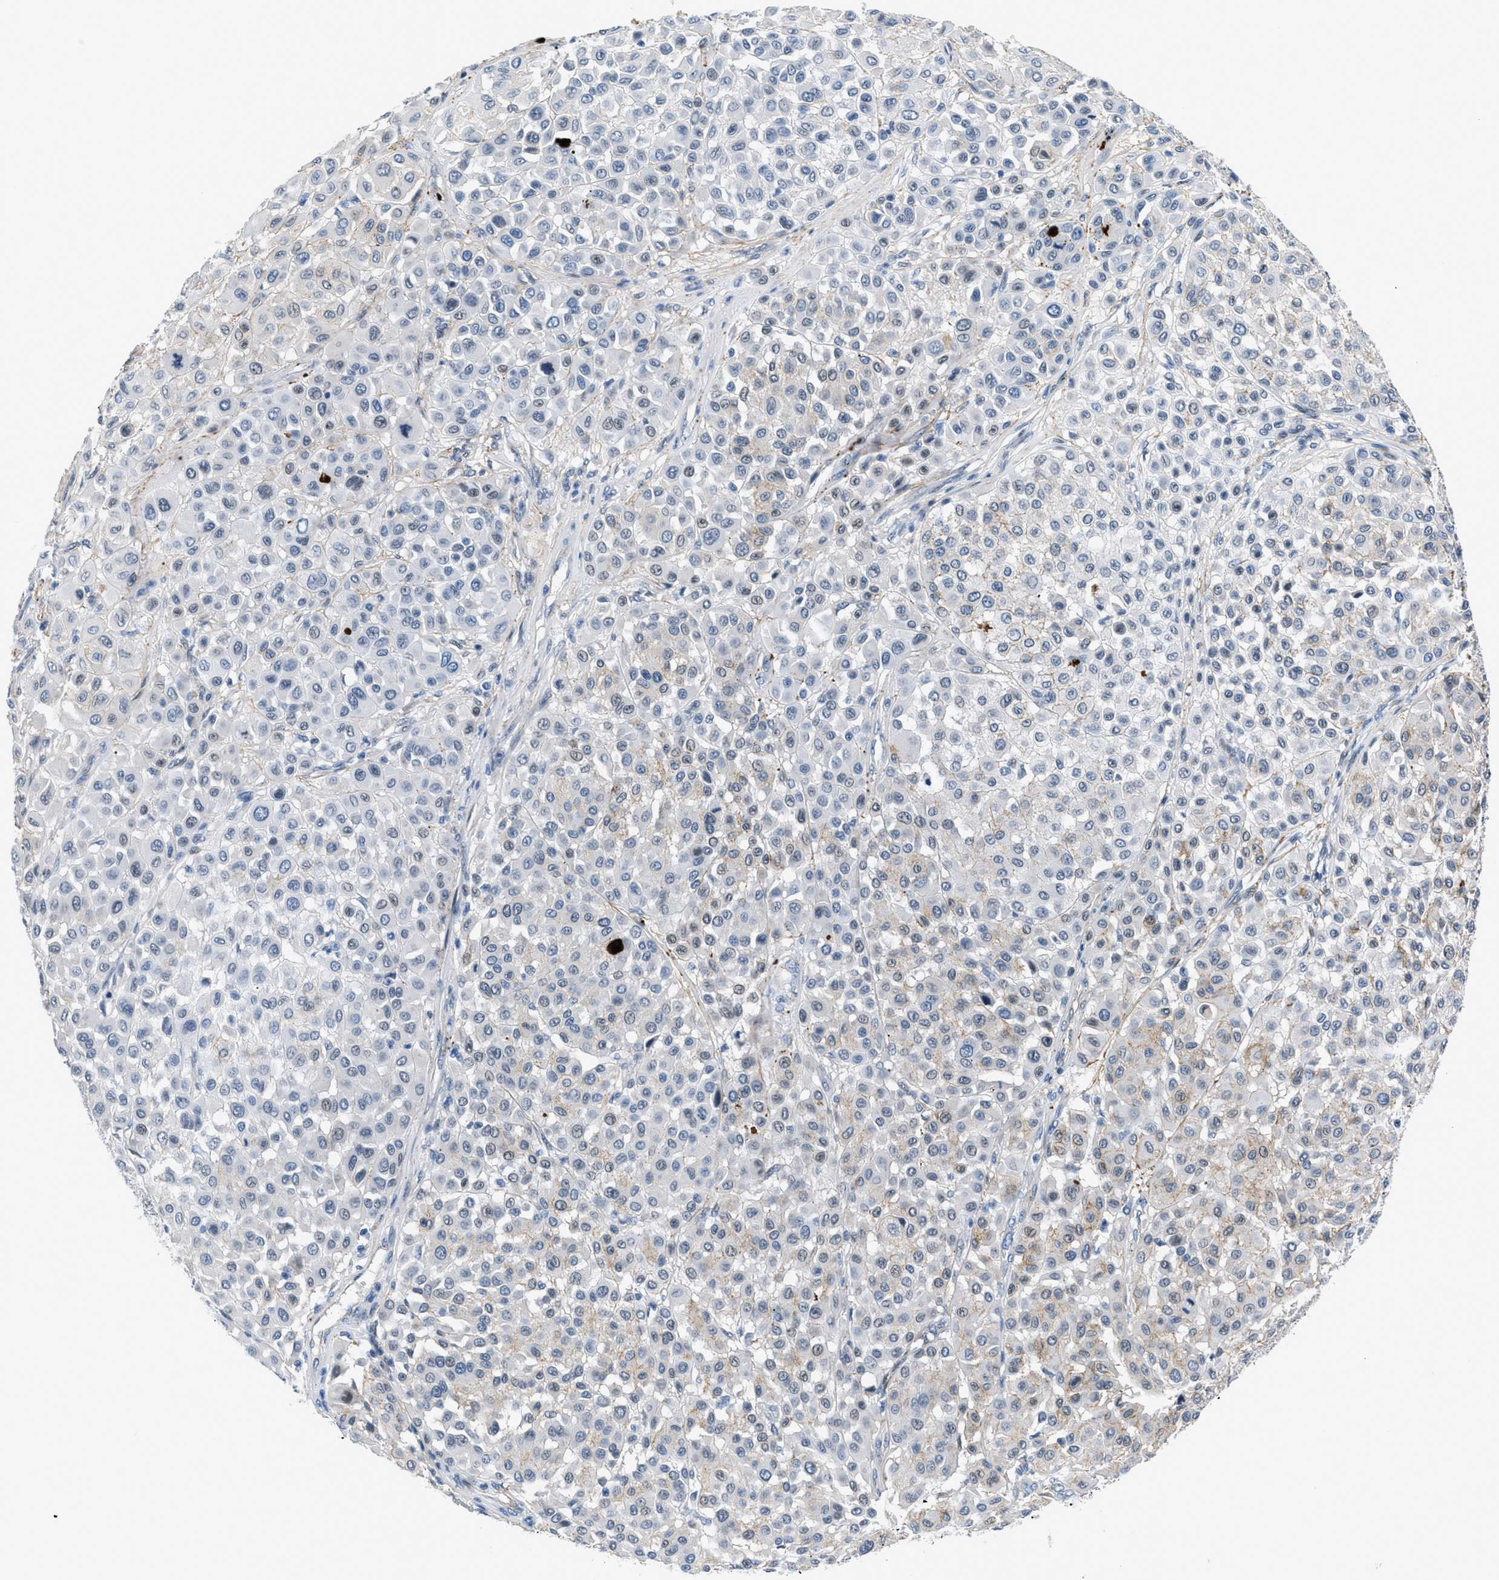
{"staining": {"intensity": "weak", "quantity": "<25%", "location": "cytoplasmic/membranous"}, "tissue": "melanoma", "cell_type": "Tumor cells", "image_type": "cancer", "snomed": [{"axis": "morphology", "description": "Malignant melanoma, Metastatic site"}, {"axis": "topography", "description": "Soft tissue"}], "caption": "This micrograph is of malignant melanoma (metastatic site) stained with IHC to label a protein in brown with the nuclei are counter-stained blue. There is no expression in tumor cells. (DAB immunohistochemistry, high magnification).", "gene": "FBN1", "patient": {"sex": "male", "age": 41}}